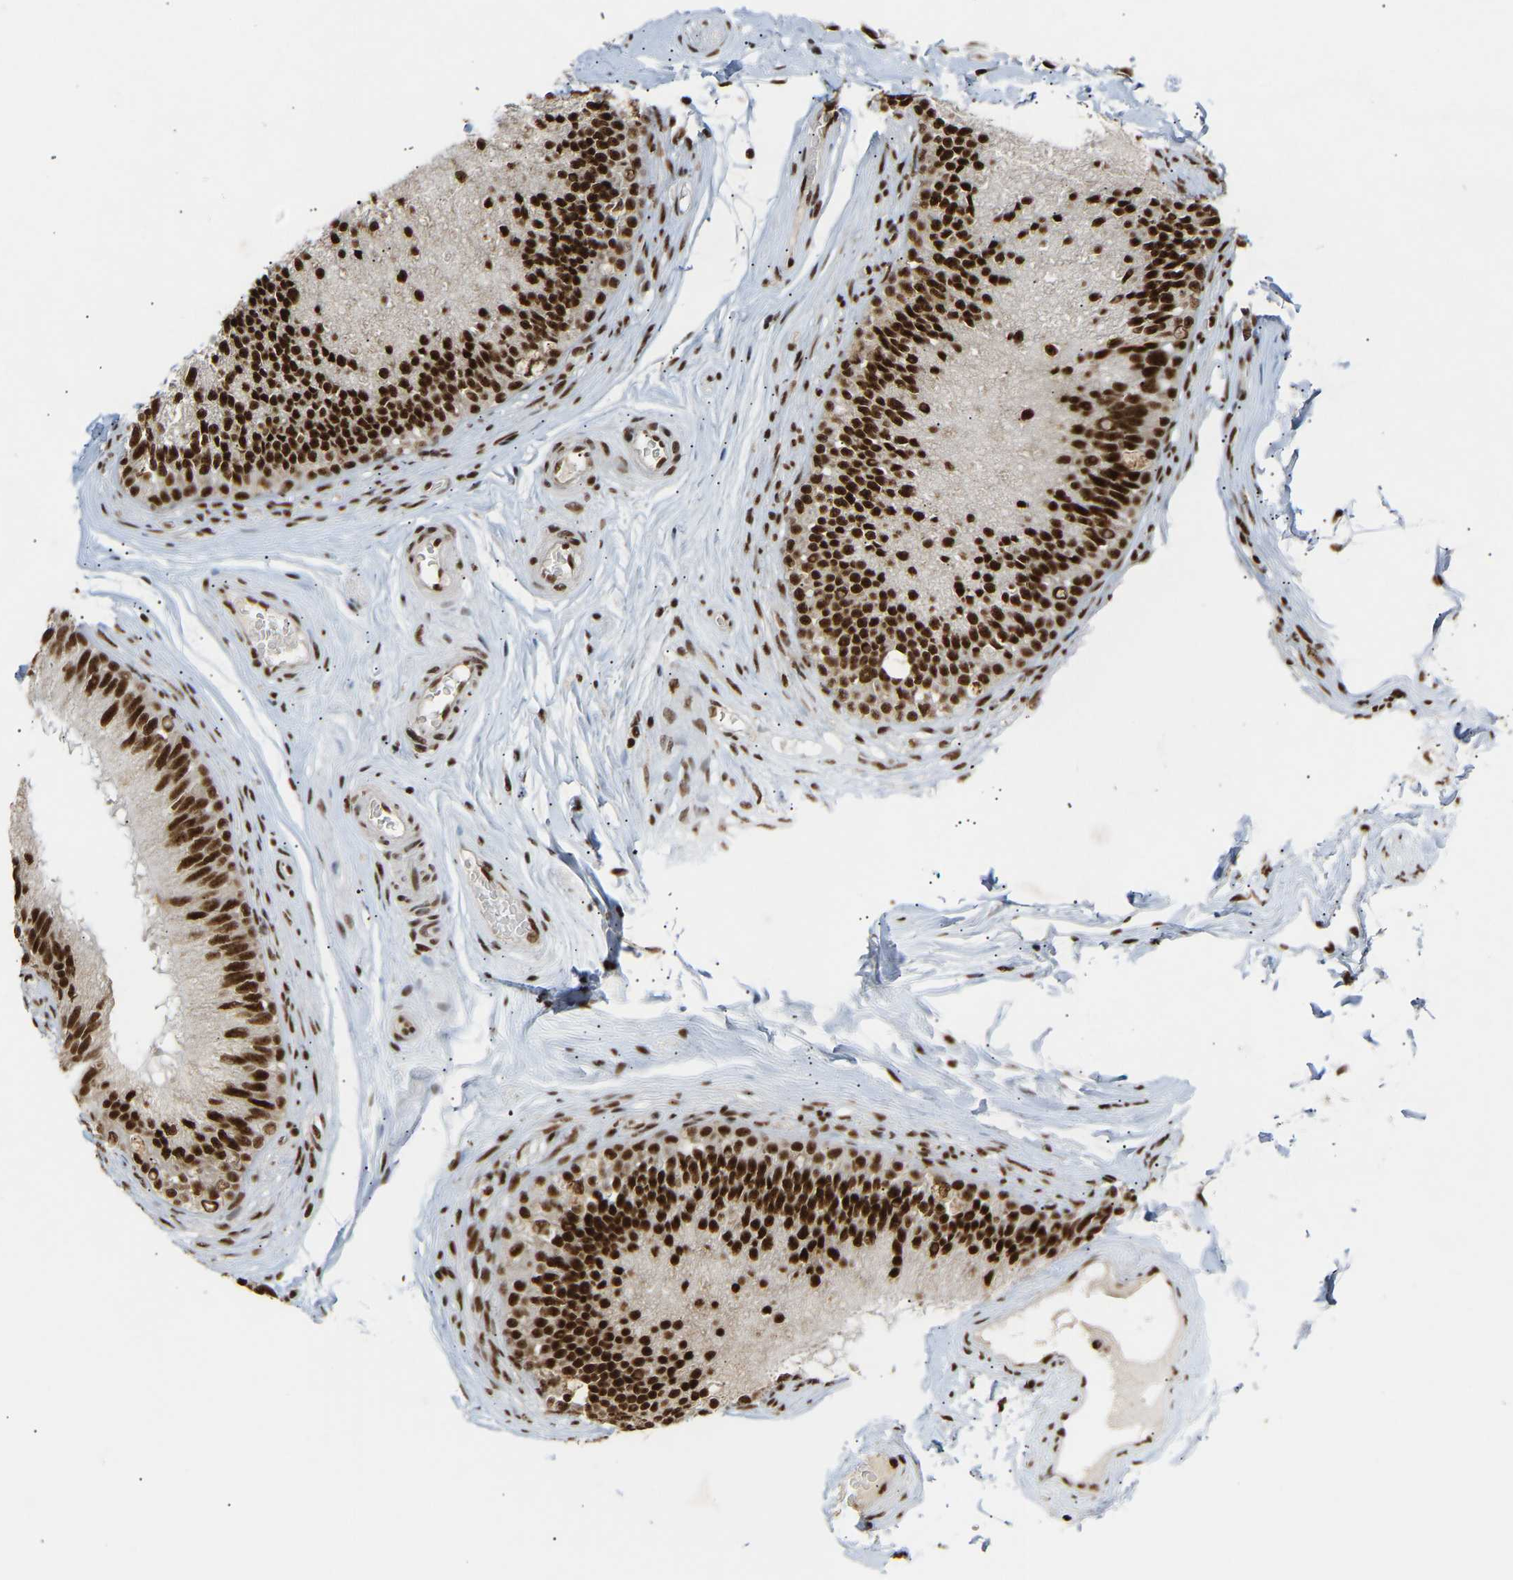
{"staining": {"intensity": "strong", "quantity": ">75%", "location": "nuclear"}, "tissue": "epididymis", "cell_type": "Glandular cells", "image_type": "normal", "snomed": [{"axis": "morphology", "description": "Normal tissue, NOS"}, {"axis": "topography", "description": "Testis"}, {"axis": "topography", "description": "Epididymis"}], "caption": "IHC image of normal epididymis: epididymis stained using immunohistochemistry (IHC) exhibits high levels of strong protein expression localized specifically in the nuclear of glandular cells, appearing as a nuclear brown color.", "gene": "ALYREF", "patient": {"sex": "male", "age": 36}}